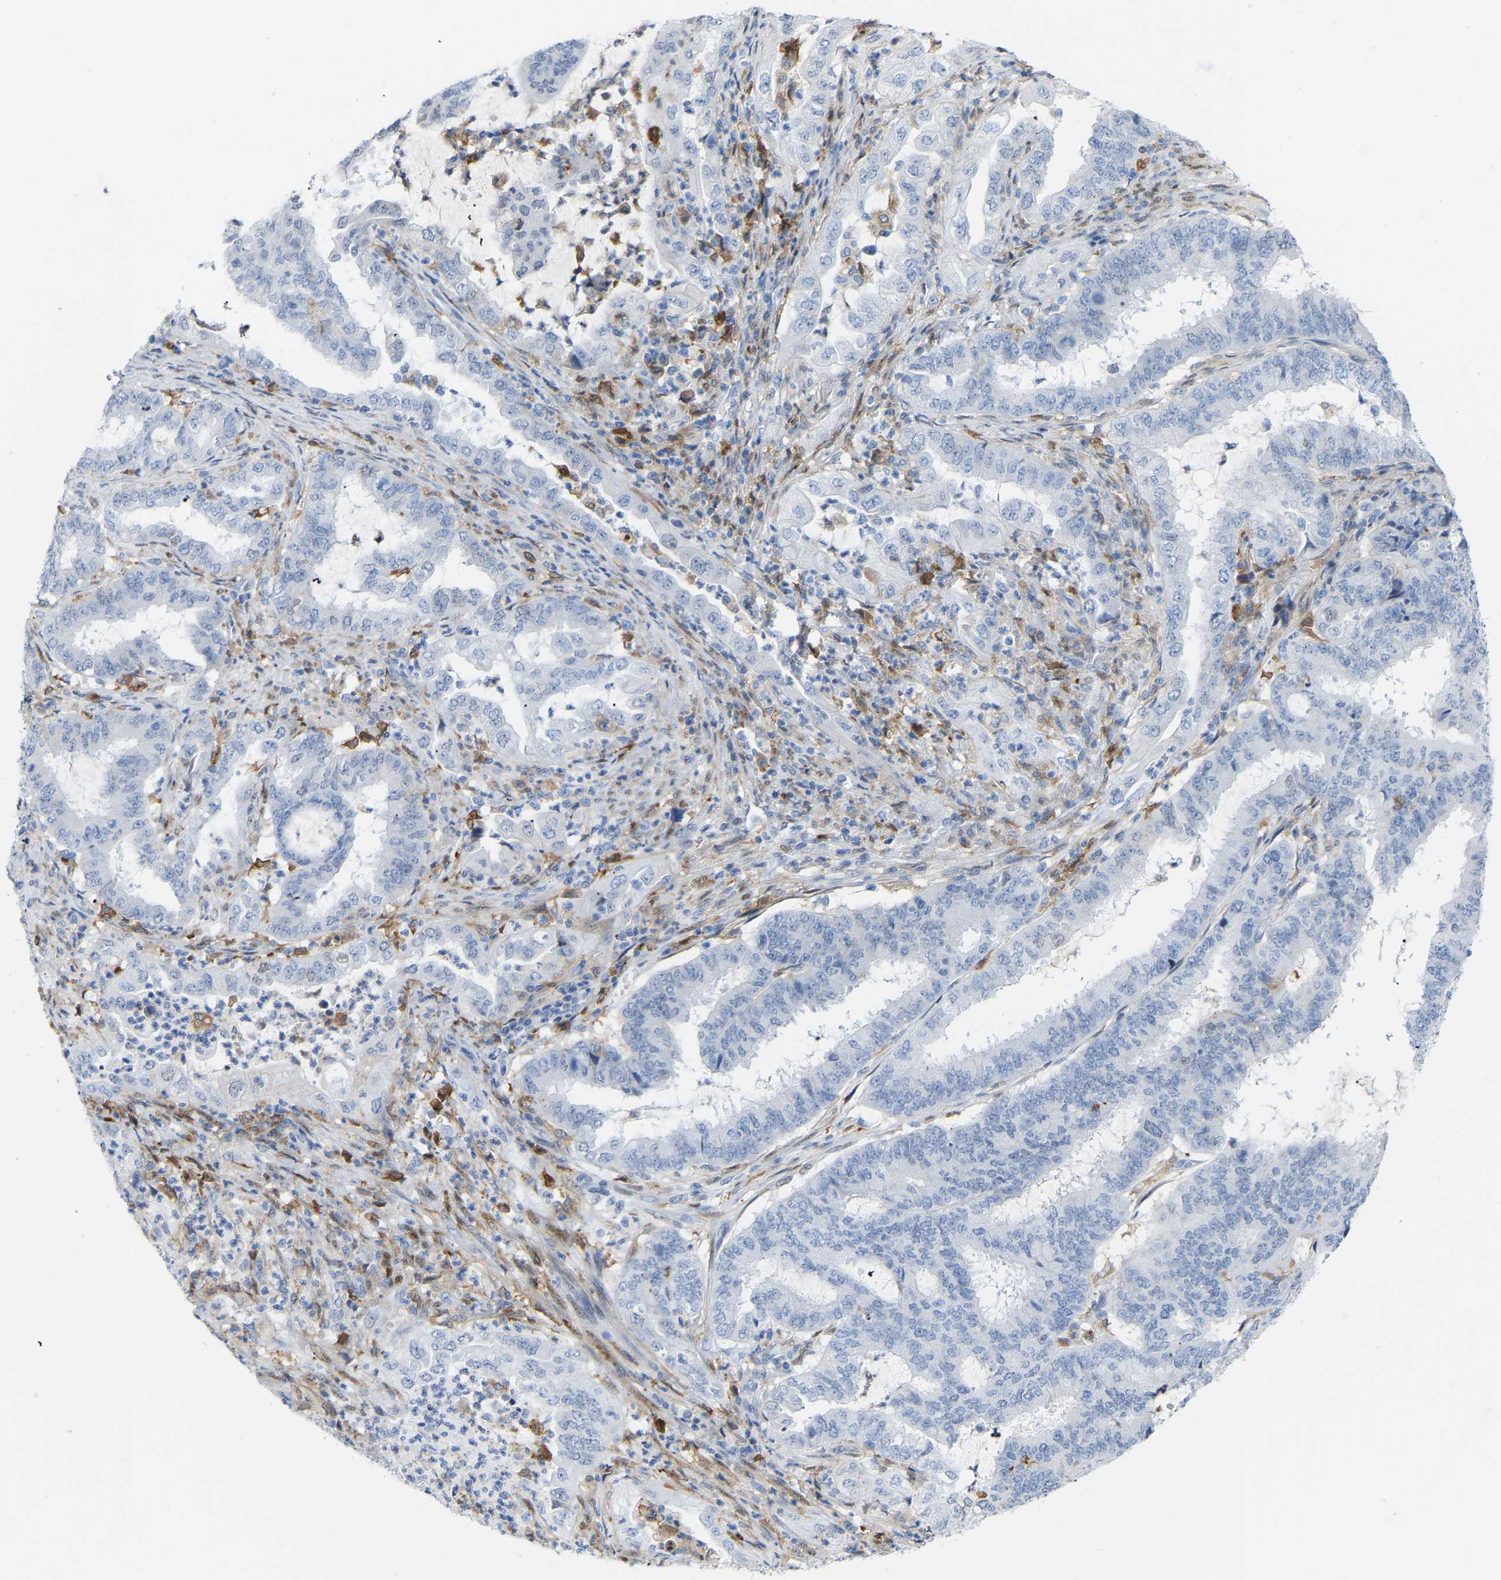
{"staining": {"intensity": "negative", "quantity": "none", "location": "none"}, "tissue": "endometrial cancer", "cell_type": "Tumor cells", "image_type": "cancer", "snomed": [{"axis": "morphology", "description": "Adenocarcinoma, NOS"}, {"axis": "topography", "description": "Endometrium"}], "caption": "Immunohistochemistry image of neoplastic tissue: adenocarcinoma (endometrial) stained with DAB shows no significant protein expression in tumor cells.", "gene": "ABTB2", "patient": {"sex": "female", "age": 51}}